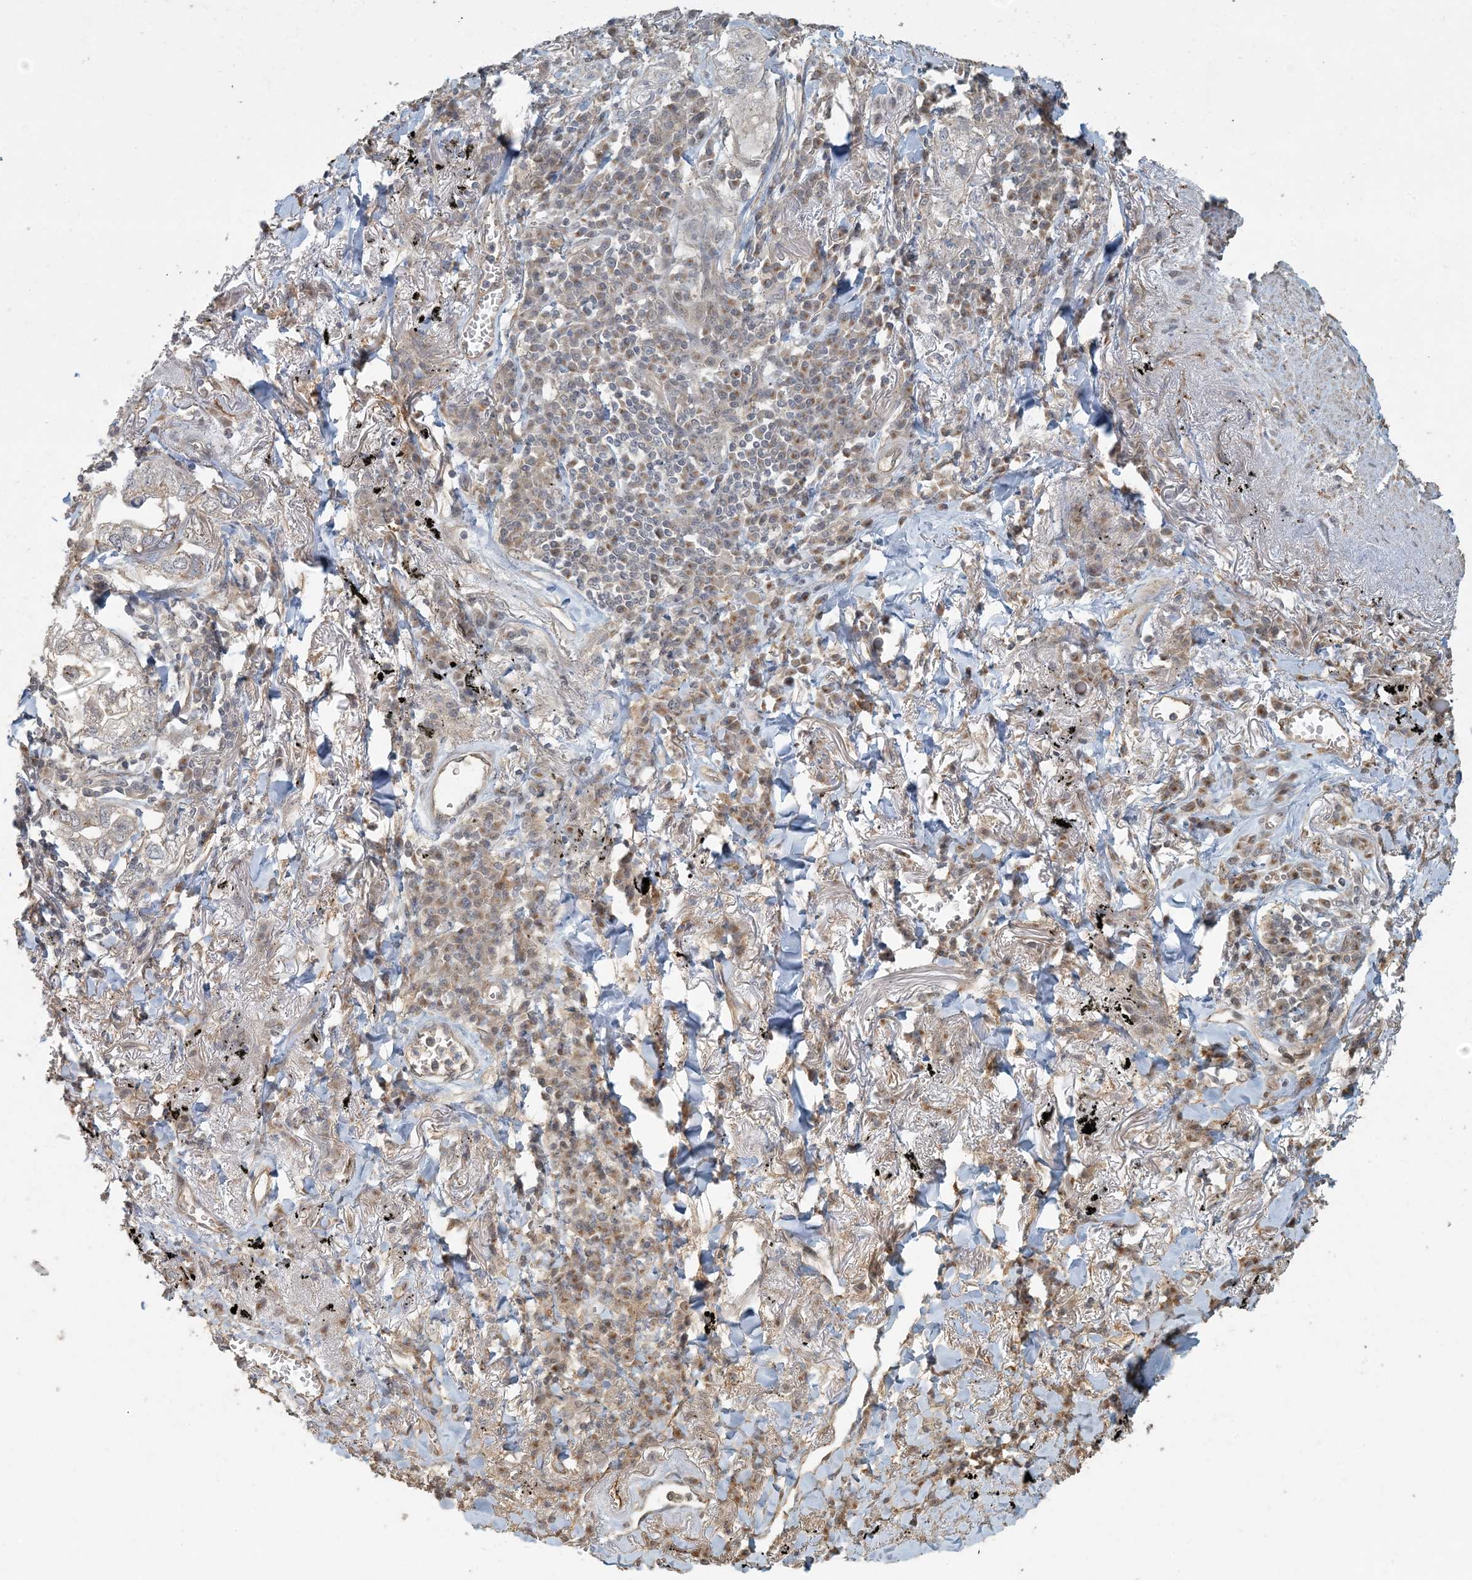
{"staining": {"intensity": "weak", "quantity": "<25%", "location": "cytoplasmic/membranous"}, "tissue": "lung cancer", "cell_type": "Tumor cells", "image_type": "cancer", "snomed": [{"axis": "morphology", "description": "Adenocarcinoma, NOS"}, {"axis": "topography", "description": "Lung"}], "caption": "Immunohistochemical staining of human lung cancer (adenocarcinoma) demonstrates no significant positivity in tumor cells.", "gene": "AK9", "patient": {"sex": "male", "age": 65}}